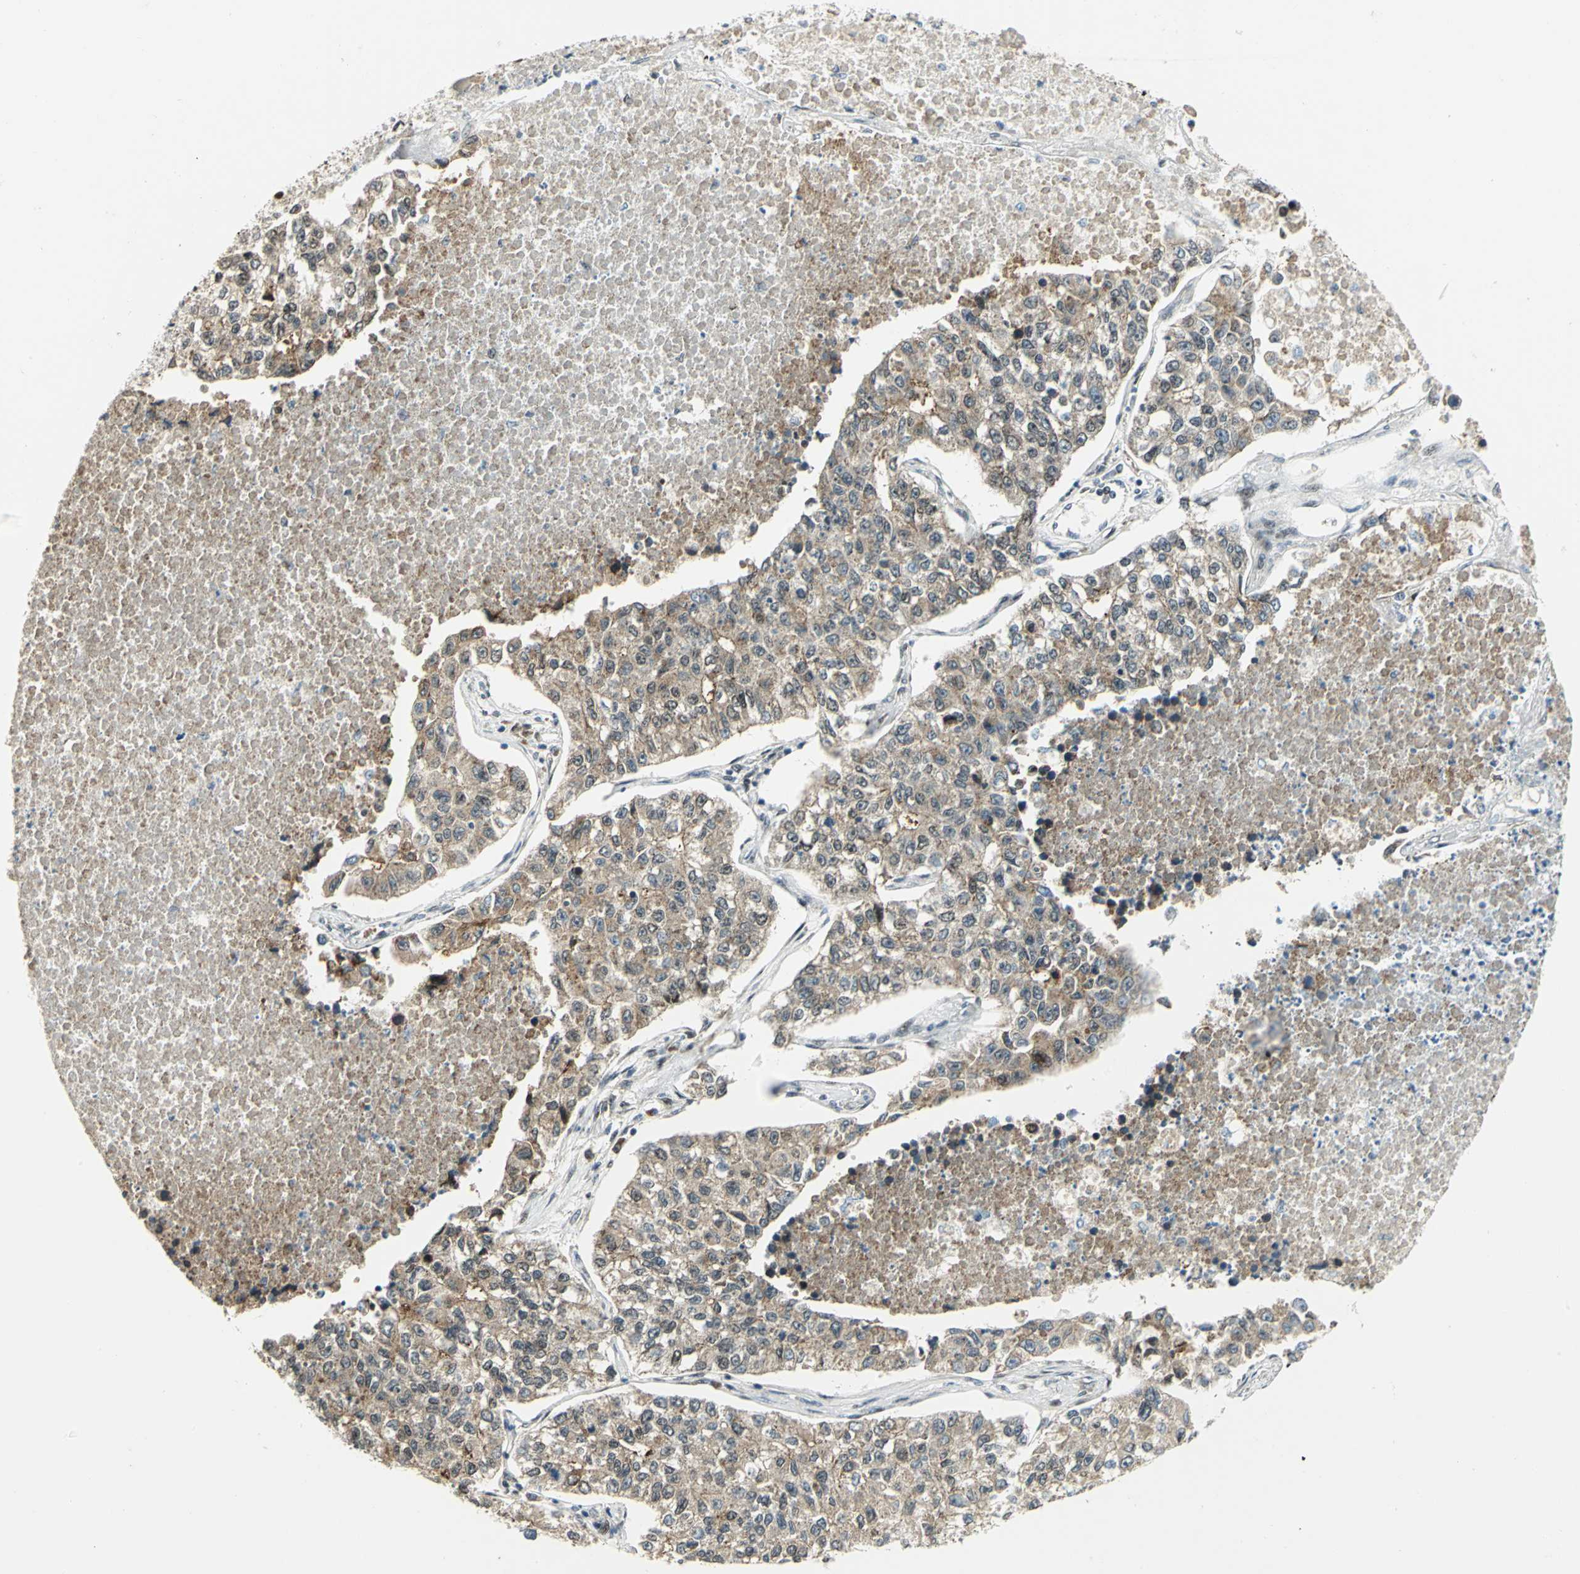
{"staining": {"intensity": "moderate", "quantity": ">75%", "location": "cytoplasmic/membranous"}, "tissue": "lung cancer", "cell_type": "Tumor cells", "image_type": "cancer", "snomed": [{"axis": "morphology", "description": "Adenocarcinoma, NOS"}, {"axis": "topography", "description": "Lung"}], "caption": "High-power microscopy captured an immunohistochemistry histopathology image of adenocarcinoma (lung), revealing moderate cytoplasmic/membranous staining in about >75% of tumor cells.", "gene": "ATP6V1A", "patient": {"sex": "male", "age": 49}}